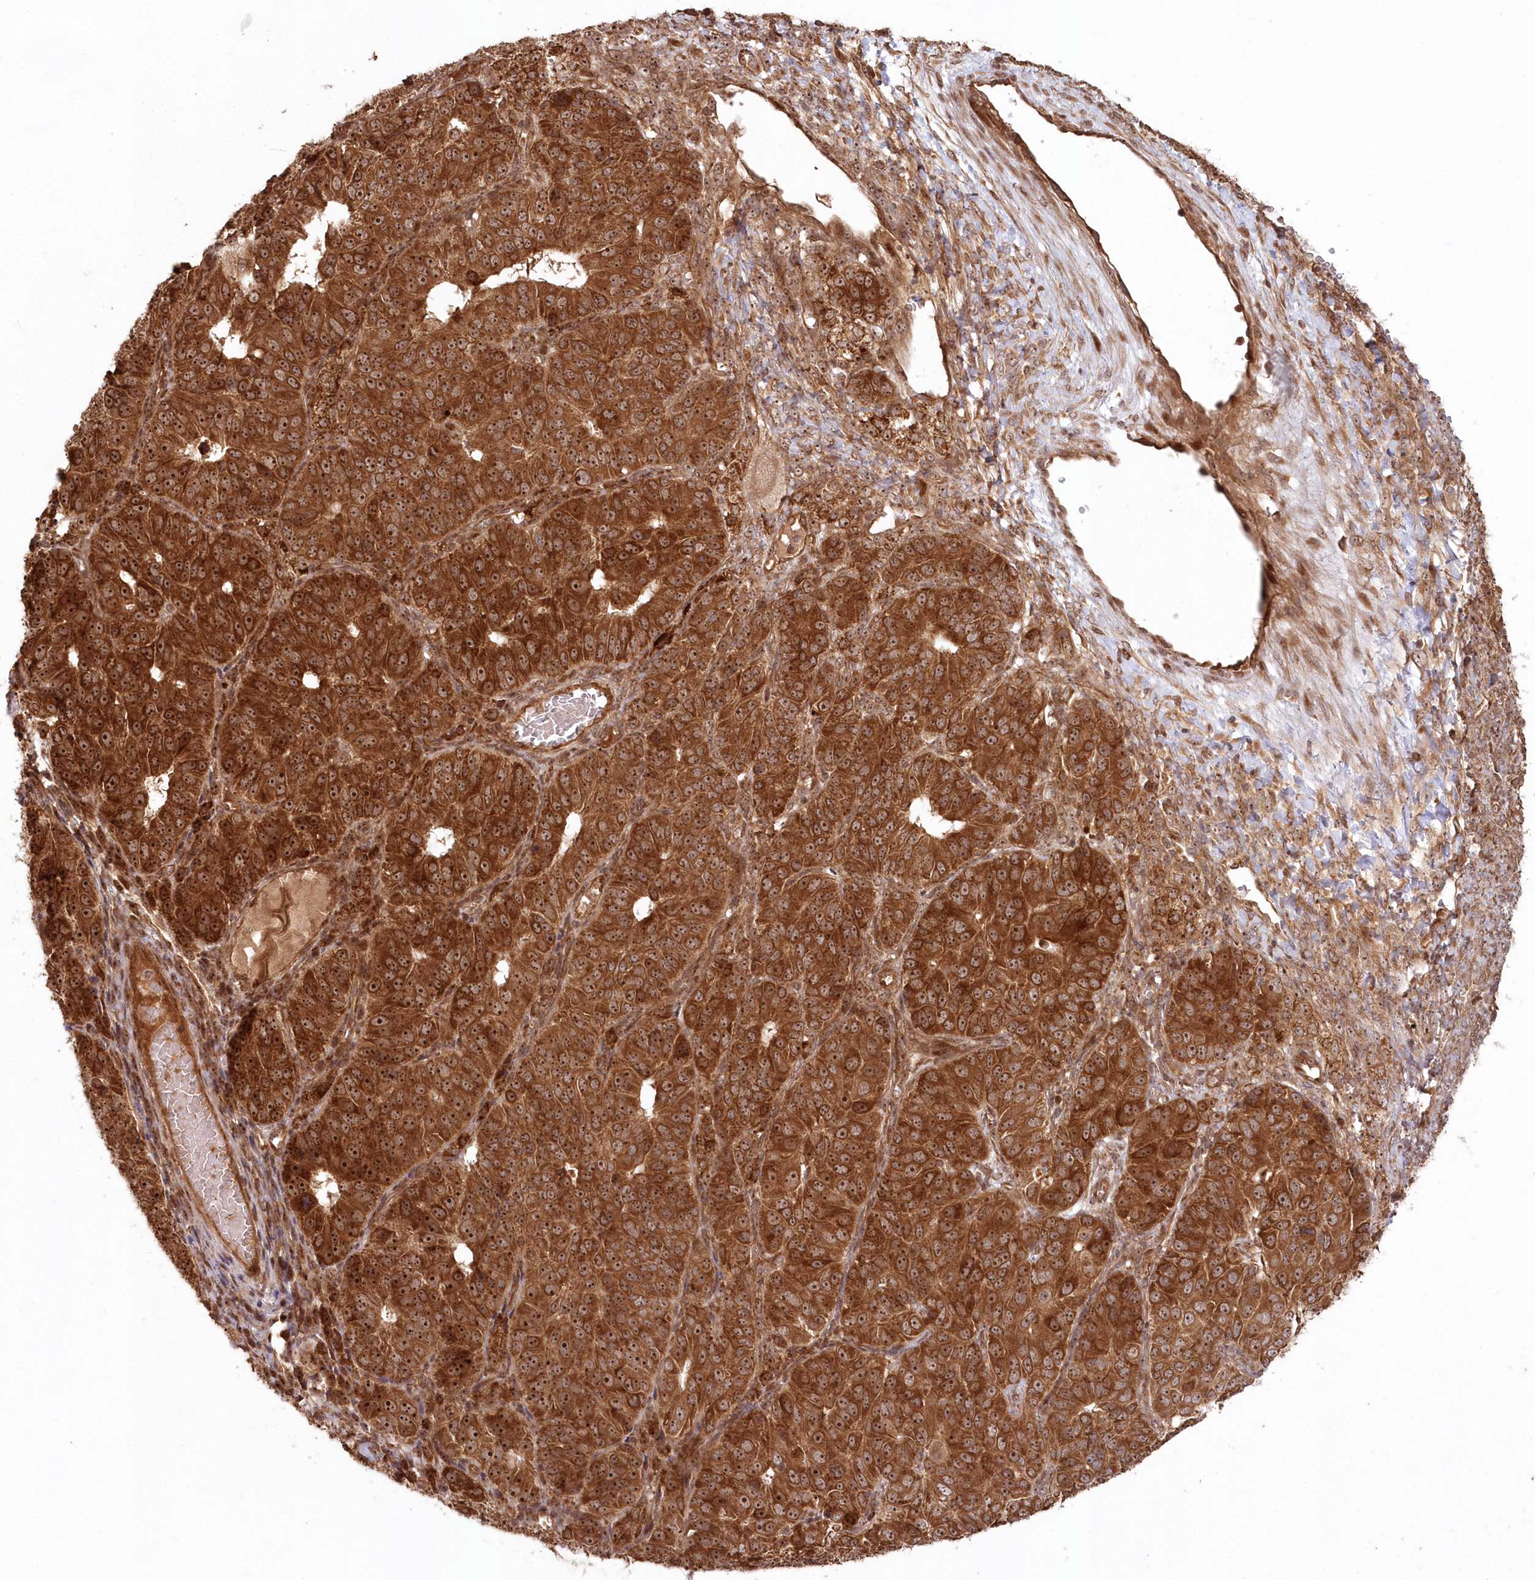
{"staining": {"intensity": "strong", "quantity": ">75%", "location": "cytoplasmic/membranous,nuclear"}, "tissue": "ovarian cancer", "cell_type": "Tumor cells", "image_type": "cancer", "snomed": [{"axis": "morphology", "description": "Carcinoma, endometroid"}, {"axis": "topography", "description": "Ovary"}], "caption": "Protein expression analysis of ovarian cancer (endometroid carcinoma) exhibits strong cytoplasmic/membranous and nuclear staining in approximately >75% of tumor cells.", "gene": "SERINC1", "patient": {"sex": "female", "age": 51}}